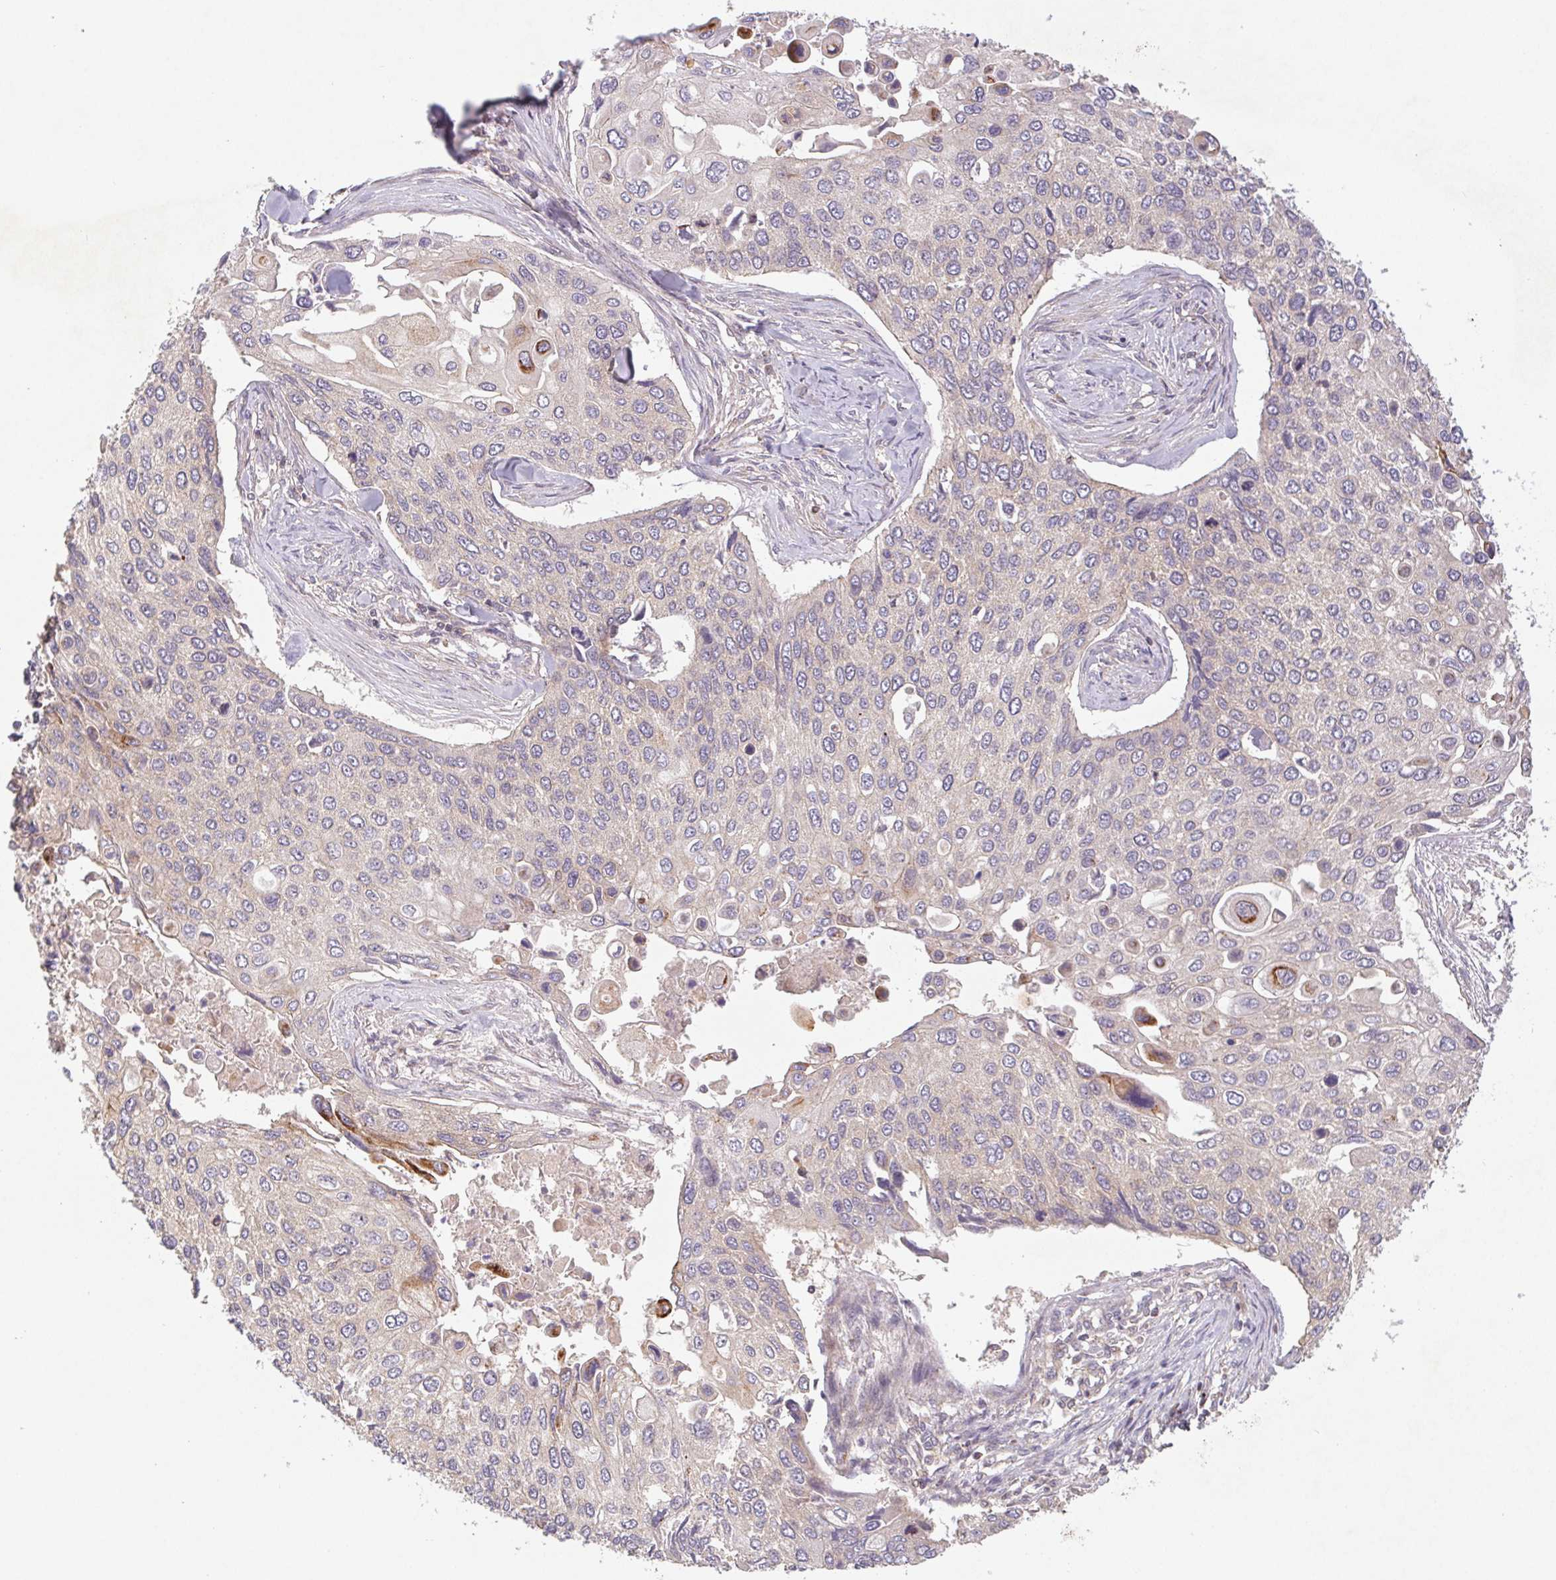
{"staining": {"intensity": "negative", "quantity": "none", "location": "none"}, "tissue": "lung cancer", "cell_type": "Tumor cells", "image_type": "cancer", "snomed": [{"axis": "morphology", "description": "Squamous cell carcinoma, NOS"}, {"axis": "morphology", "description": "Squamous cell carcinoma, metastatic, NOS"}, {"axis": "topography", "description": "Lung"}], "caption": "Histopathology image shows no protein staining in tumor cells of lung cancer (squamous cell carcinoma) tissue.", "gene": "MTHFD1", "patient": {"sex": "male", "age": 63}}